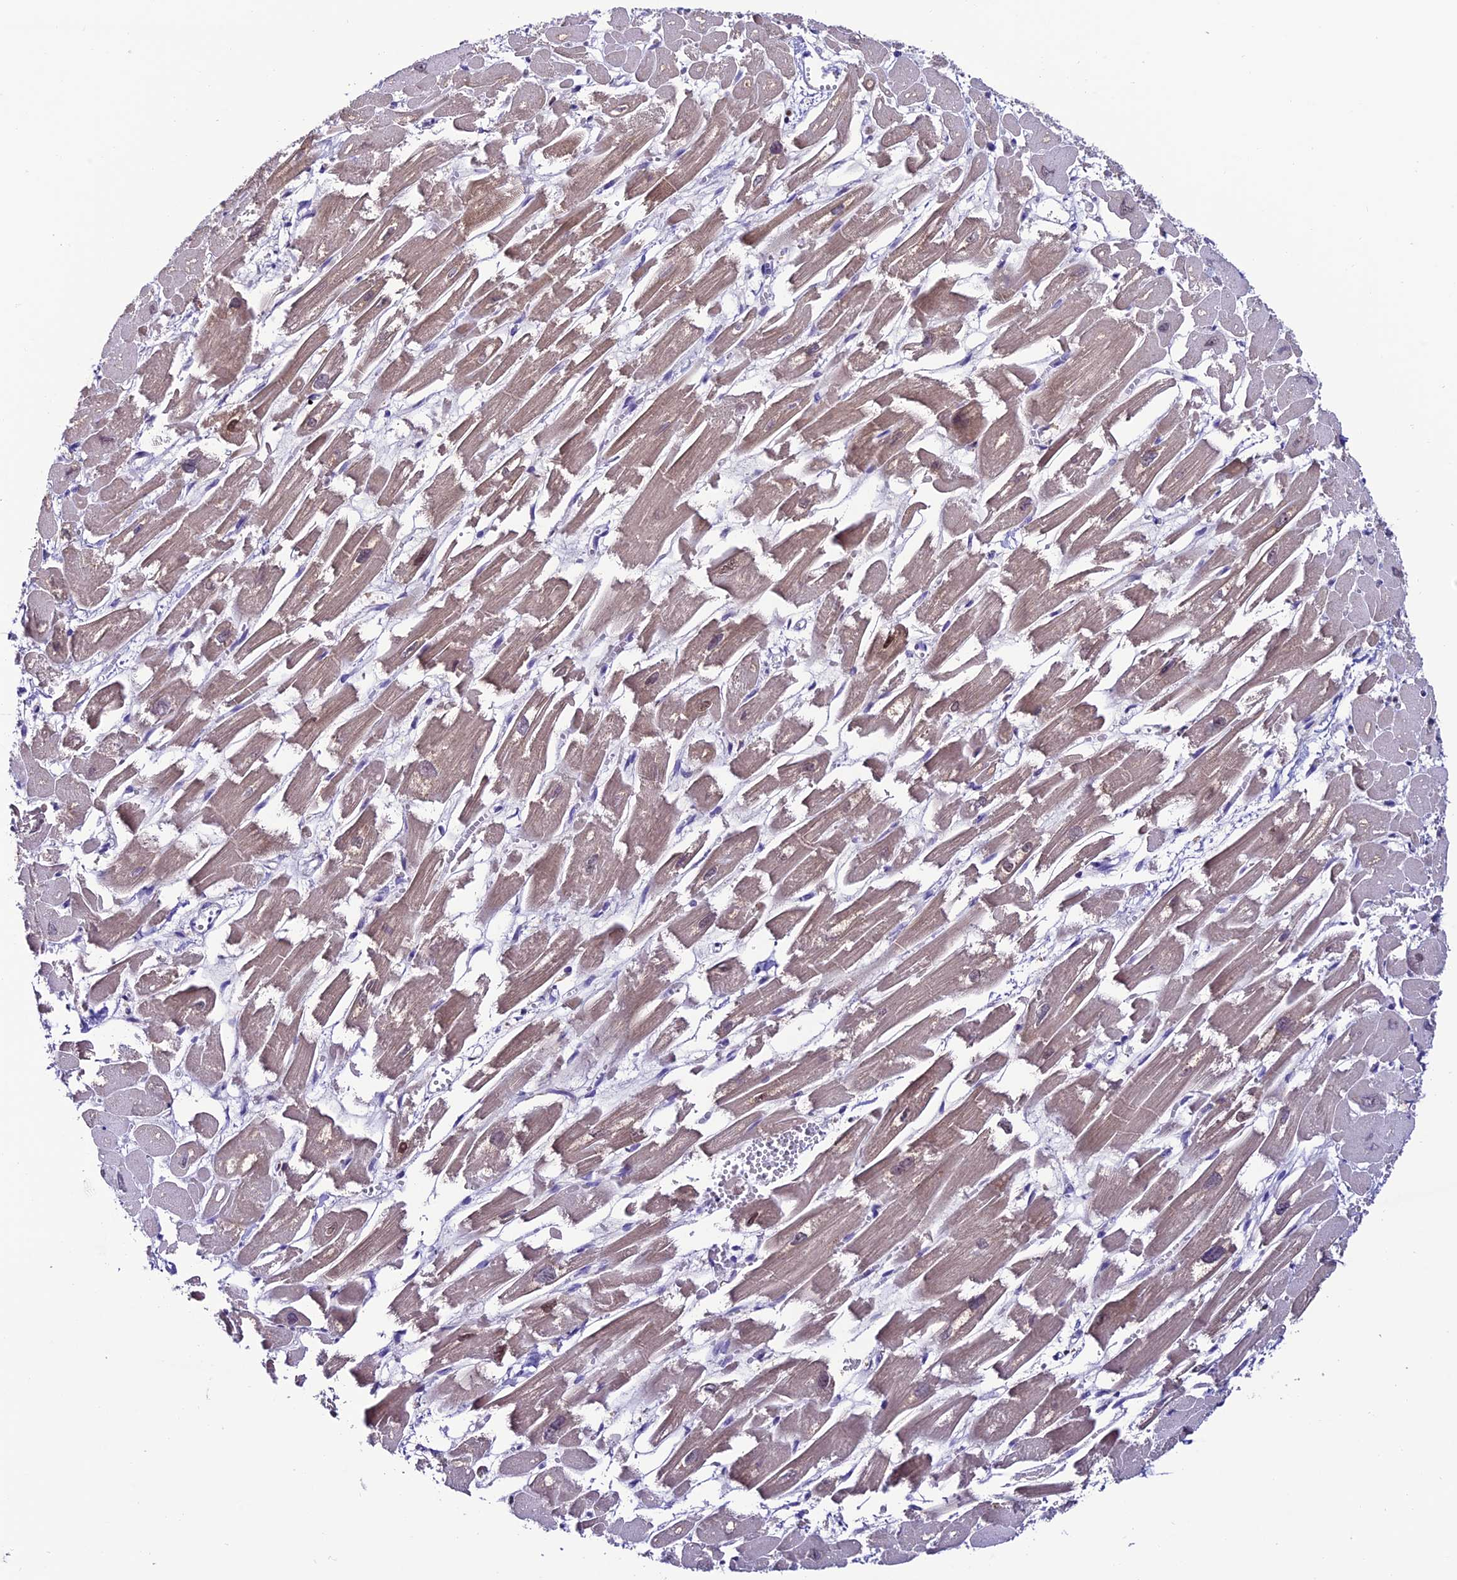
{"staining": {"intensity": "weak", "quantity": ">75%", "location": "cytoplasmic/membranous"}, "tissue": "heart muscle", "cell_type": "Cardiomyocytes", "image_type": "normal", "snomed": [{"axis": "morphology", "description": "Normal tissue, NOS"}, {"axis": "topography", "description": "Heart"}], "caption": "Unremarkable heart muscle reveals weak cytoplasmic/membranous positivity in approximately >75% of cardiomyocytes, visualized by immunohistochemistry. (brown staining indicates protein expression, while blue staining denotes nuclei).", "gene": "SLC10A1", "patient": {"sex": "male", "age": 54}}